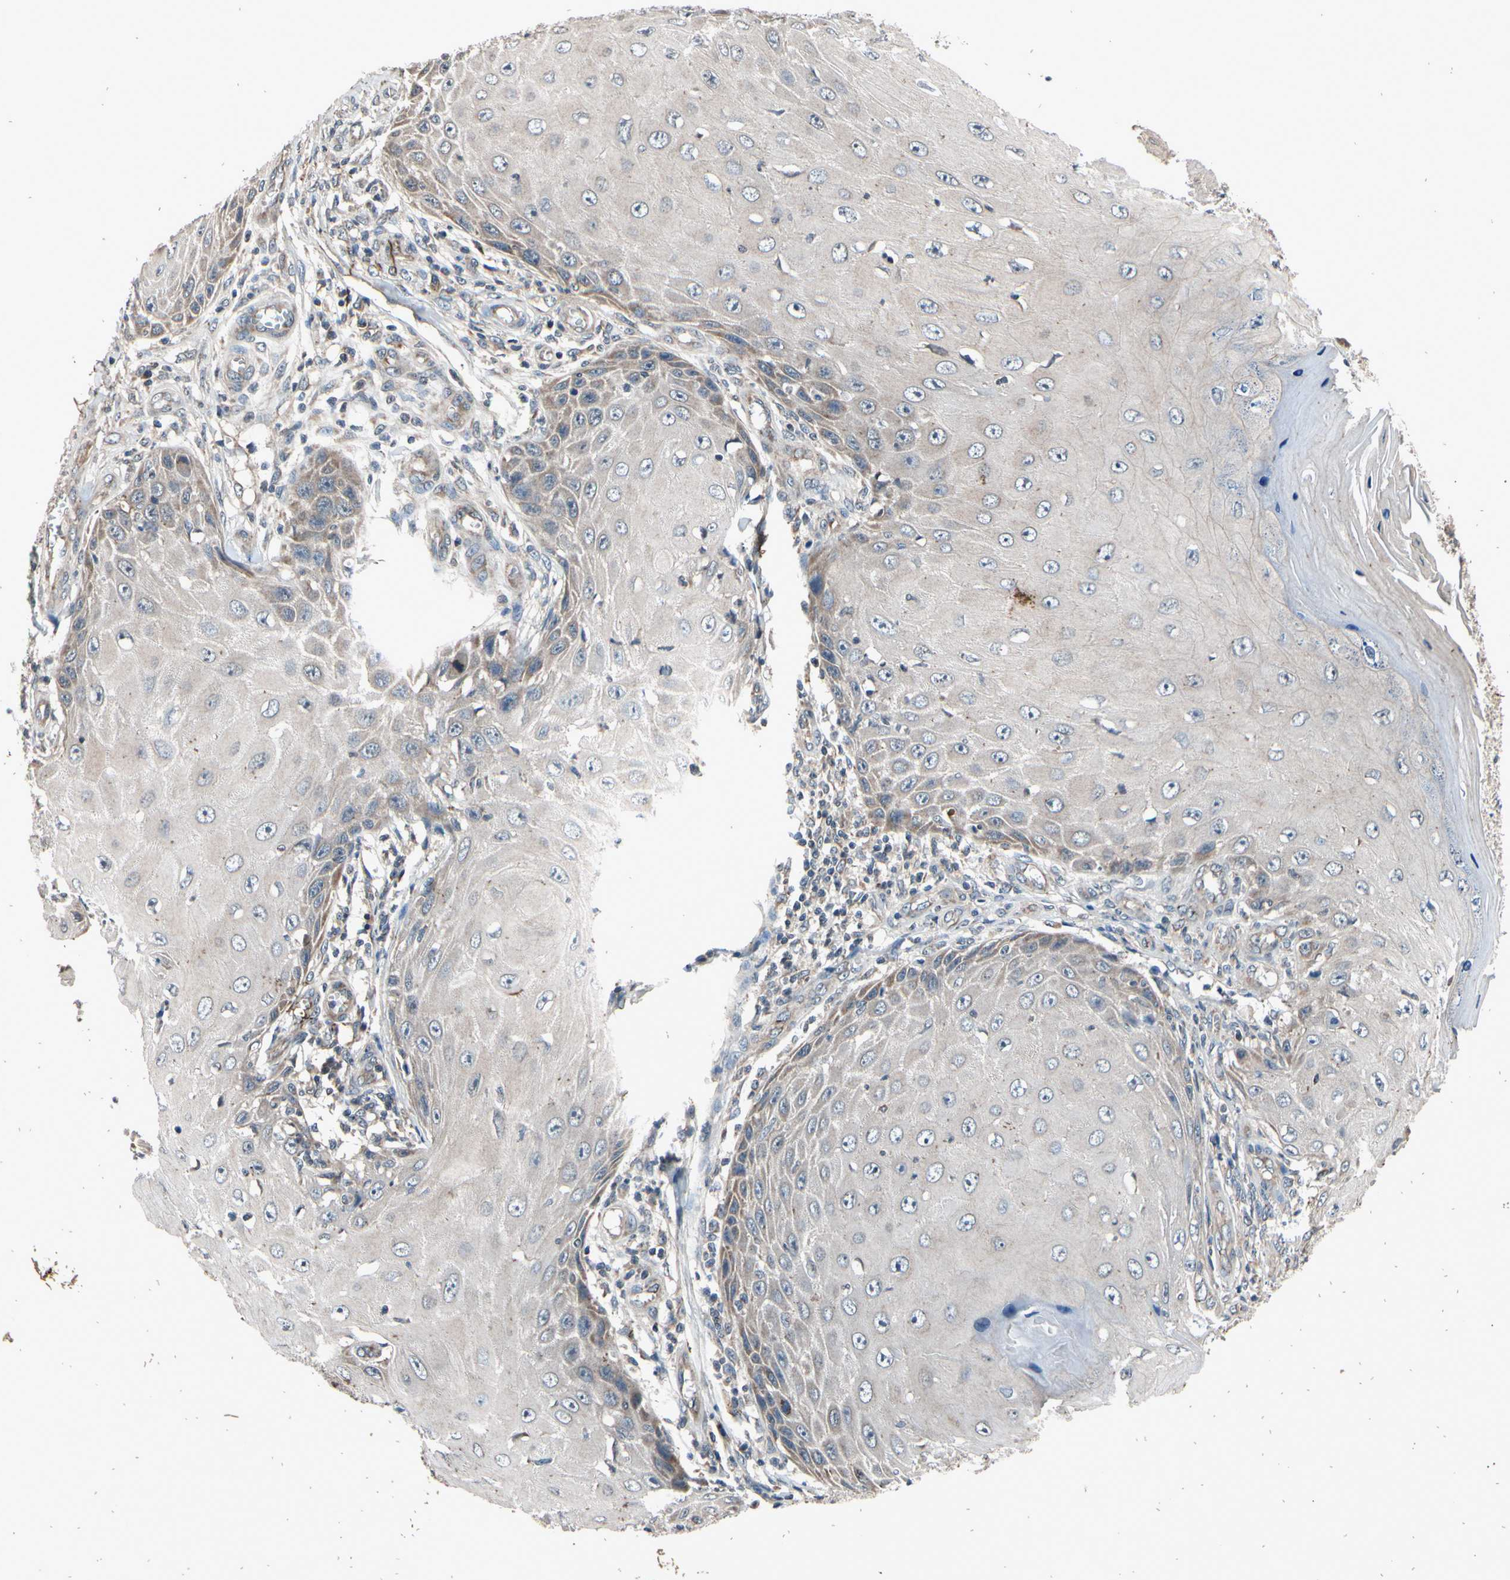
{"staining": {"intensity": "weak", "quantity": "<25%", "location": "cytoplasmic/membranous"}, "tissue": "skin cancer", "cell_type": "Tumor cells", "image_type": "cancer", "snomed": [{"axis": "morphology", "description": "Squamous cell carcinoma, NOS"}, {"axis": "topography", "description": "Skin"}], "caption": "Image shows no protein positivity in tumor cells of skin cancer (squamous cell carcinoma) tissue. The staining was performed using DAB (3,3'-diaminobenzidine) to visualize the protein expression in brown, while the nuclei were stained in blue with hematoxylin (Magnification: 20x).", "gene": "MBTPS2", "patient": {"sex": "female", "age": 73}}